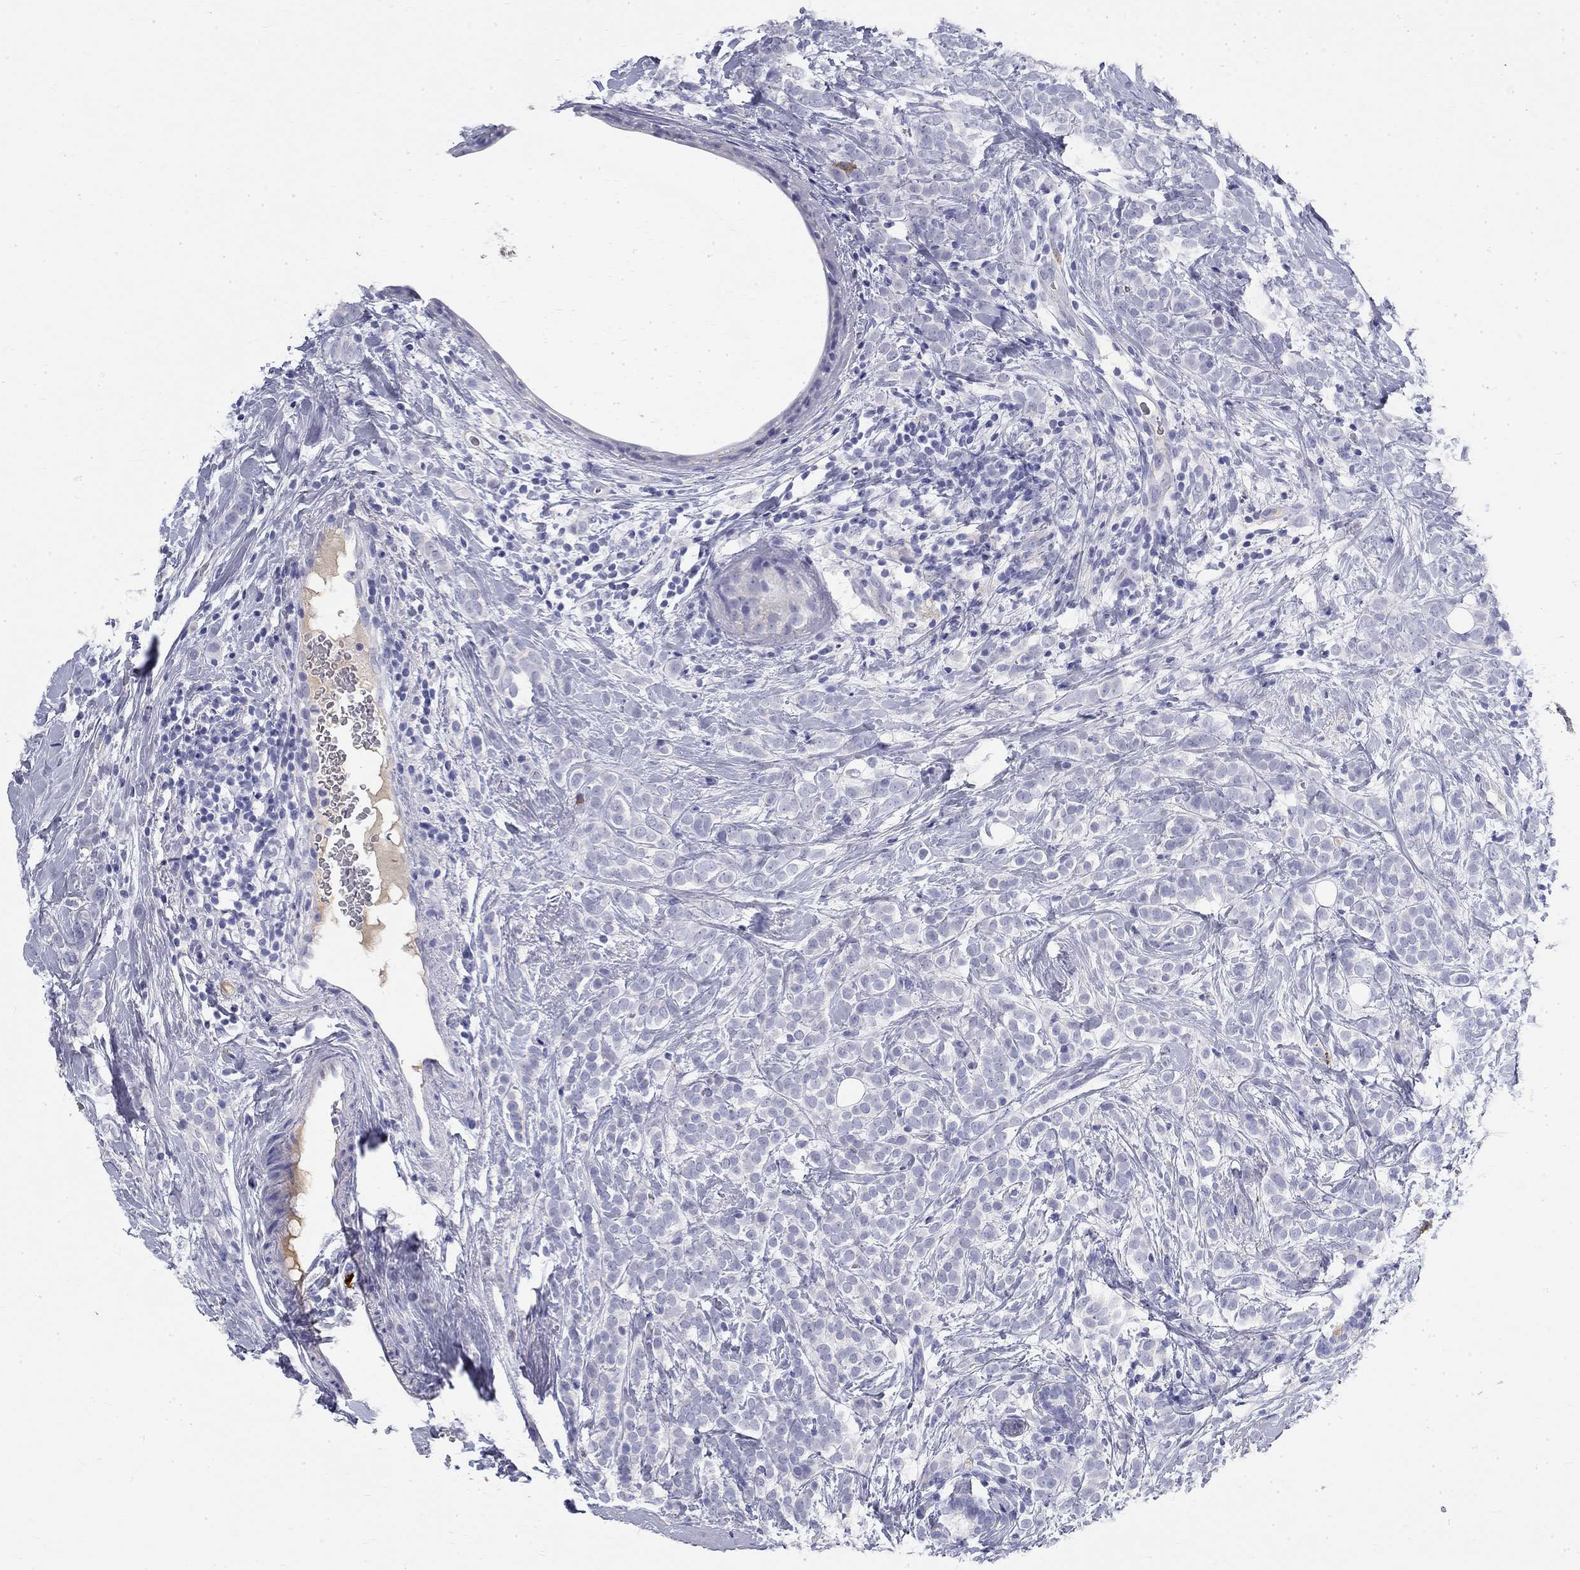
{"staining": {"intensity": "negative", "quantity": "none", "location": "none"}, "tissue": "breast cancer", "cell_type": "Tumor cells", "image_type": "cancer", "snomed": [{"axis": "morphology", "description": "Lobular carcinoma"}, {"axis": "topography", "description": "Breast"}], "caption": "Breast cancer (lobular carcinoma) was stained to show a protein in brown. There is no significant positivity in tumor cells. Nuclei are stained in blue.", "gene": "PHOX2B", "patient": {"sex": "female", "age": 49}}